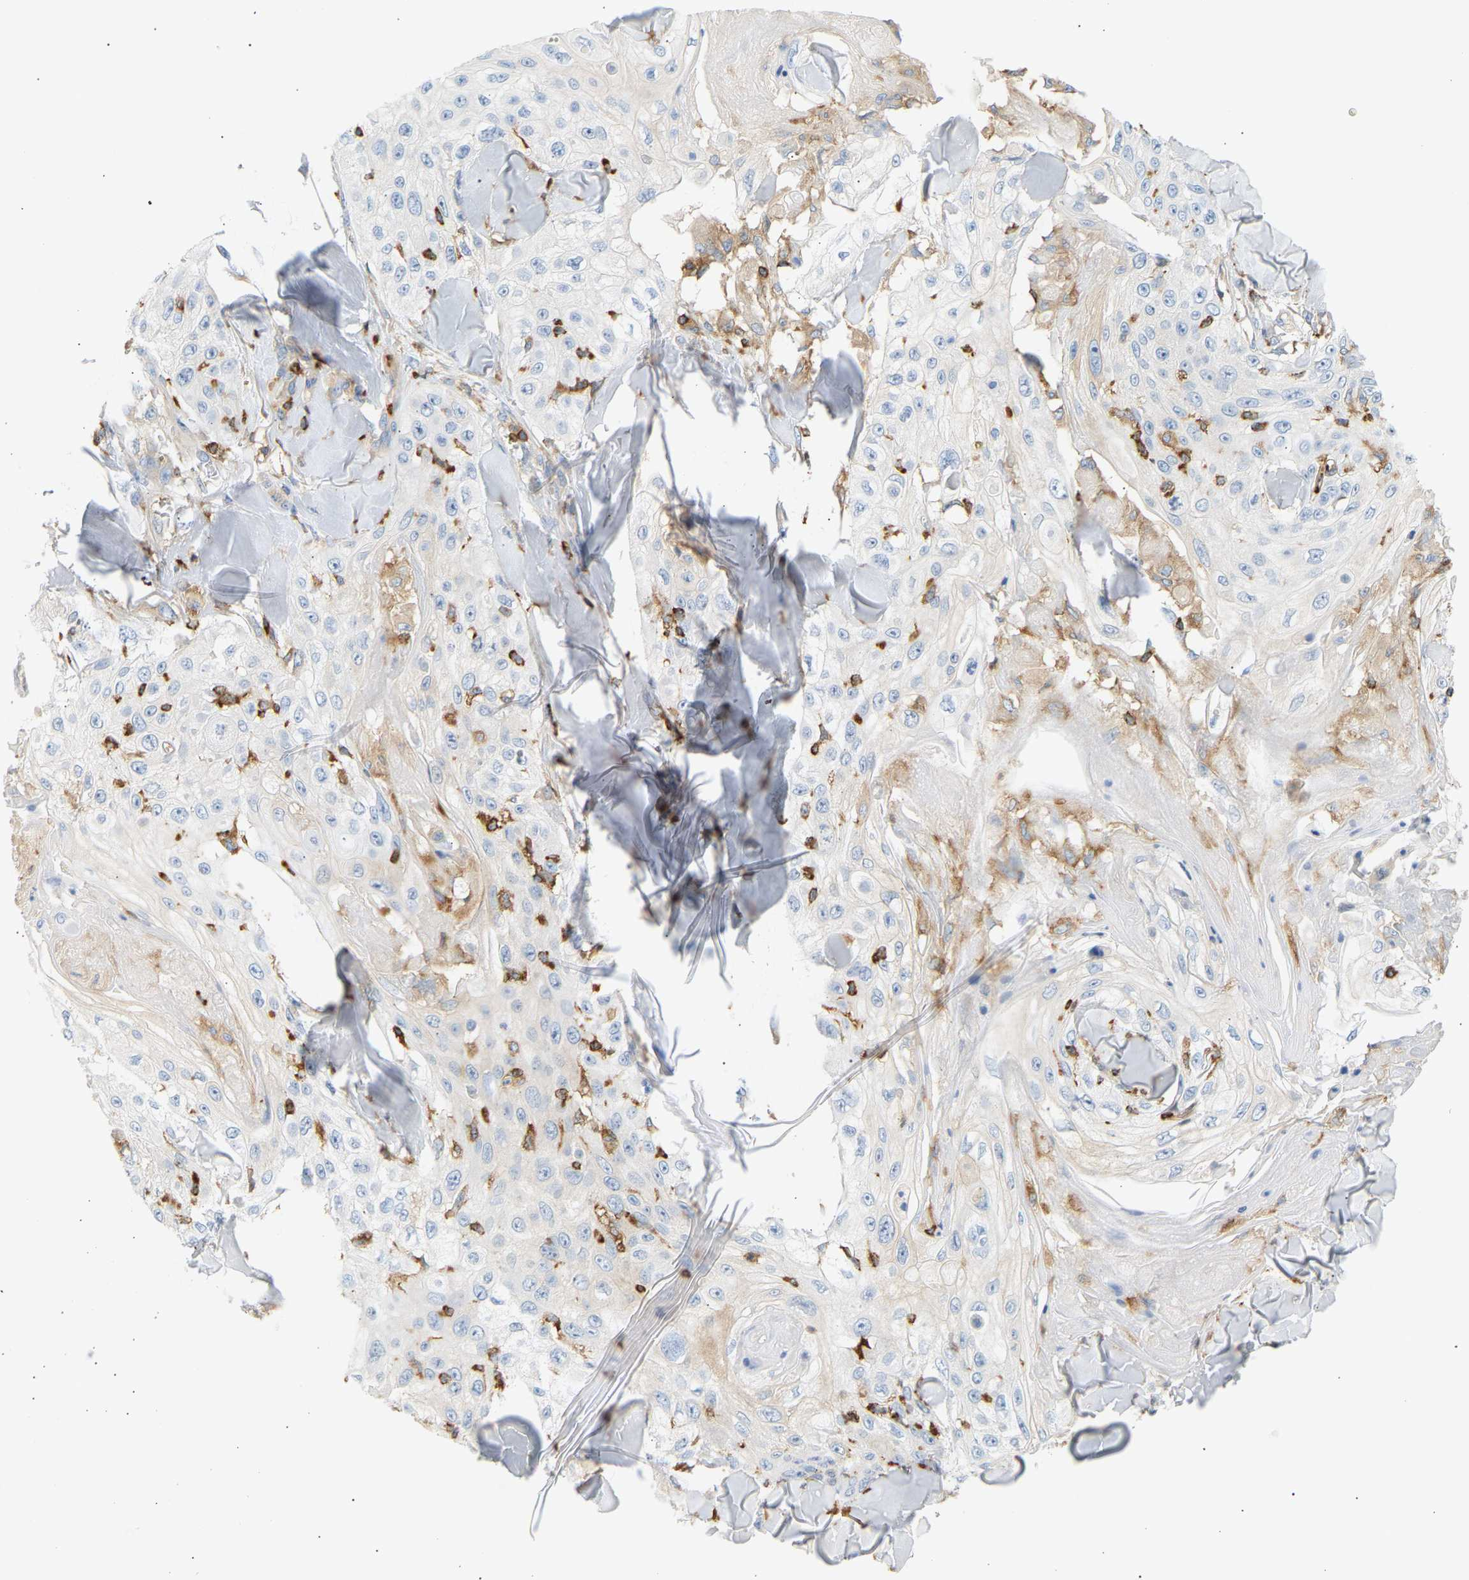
{"staining": {"intensity": "negative", "quantity": "none", "location": "none"}, "tissue": "skin cancer", "cell_type": "Tumor cells", "image_type": "cancer", "snomed": [{"axis": "morphology", "description": "Squamous cell carcinoma, NOS"}, {"axis": "topography", "description": "Skin"}], "caption": "A high-resolution photomicrograph shows IHC staining of skin cancer, which reveals no significant positivity in tumor cells. Brightfield microscopy of immunohistochemistry (IHC) stained with DAB (brown) and hematoxylin (blue), captured at high magnification.", "gene": "FNBP1", "patient": {"sex": "male", "age": 86}}